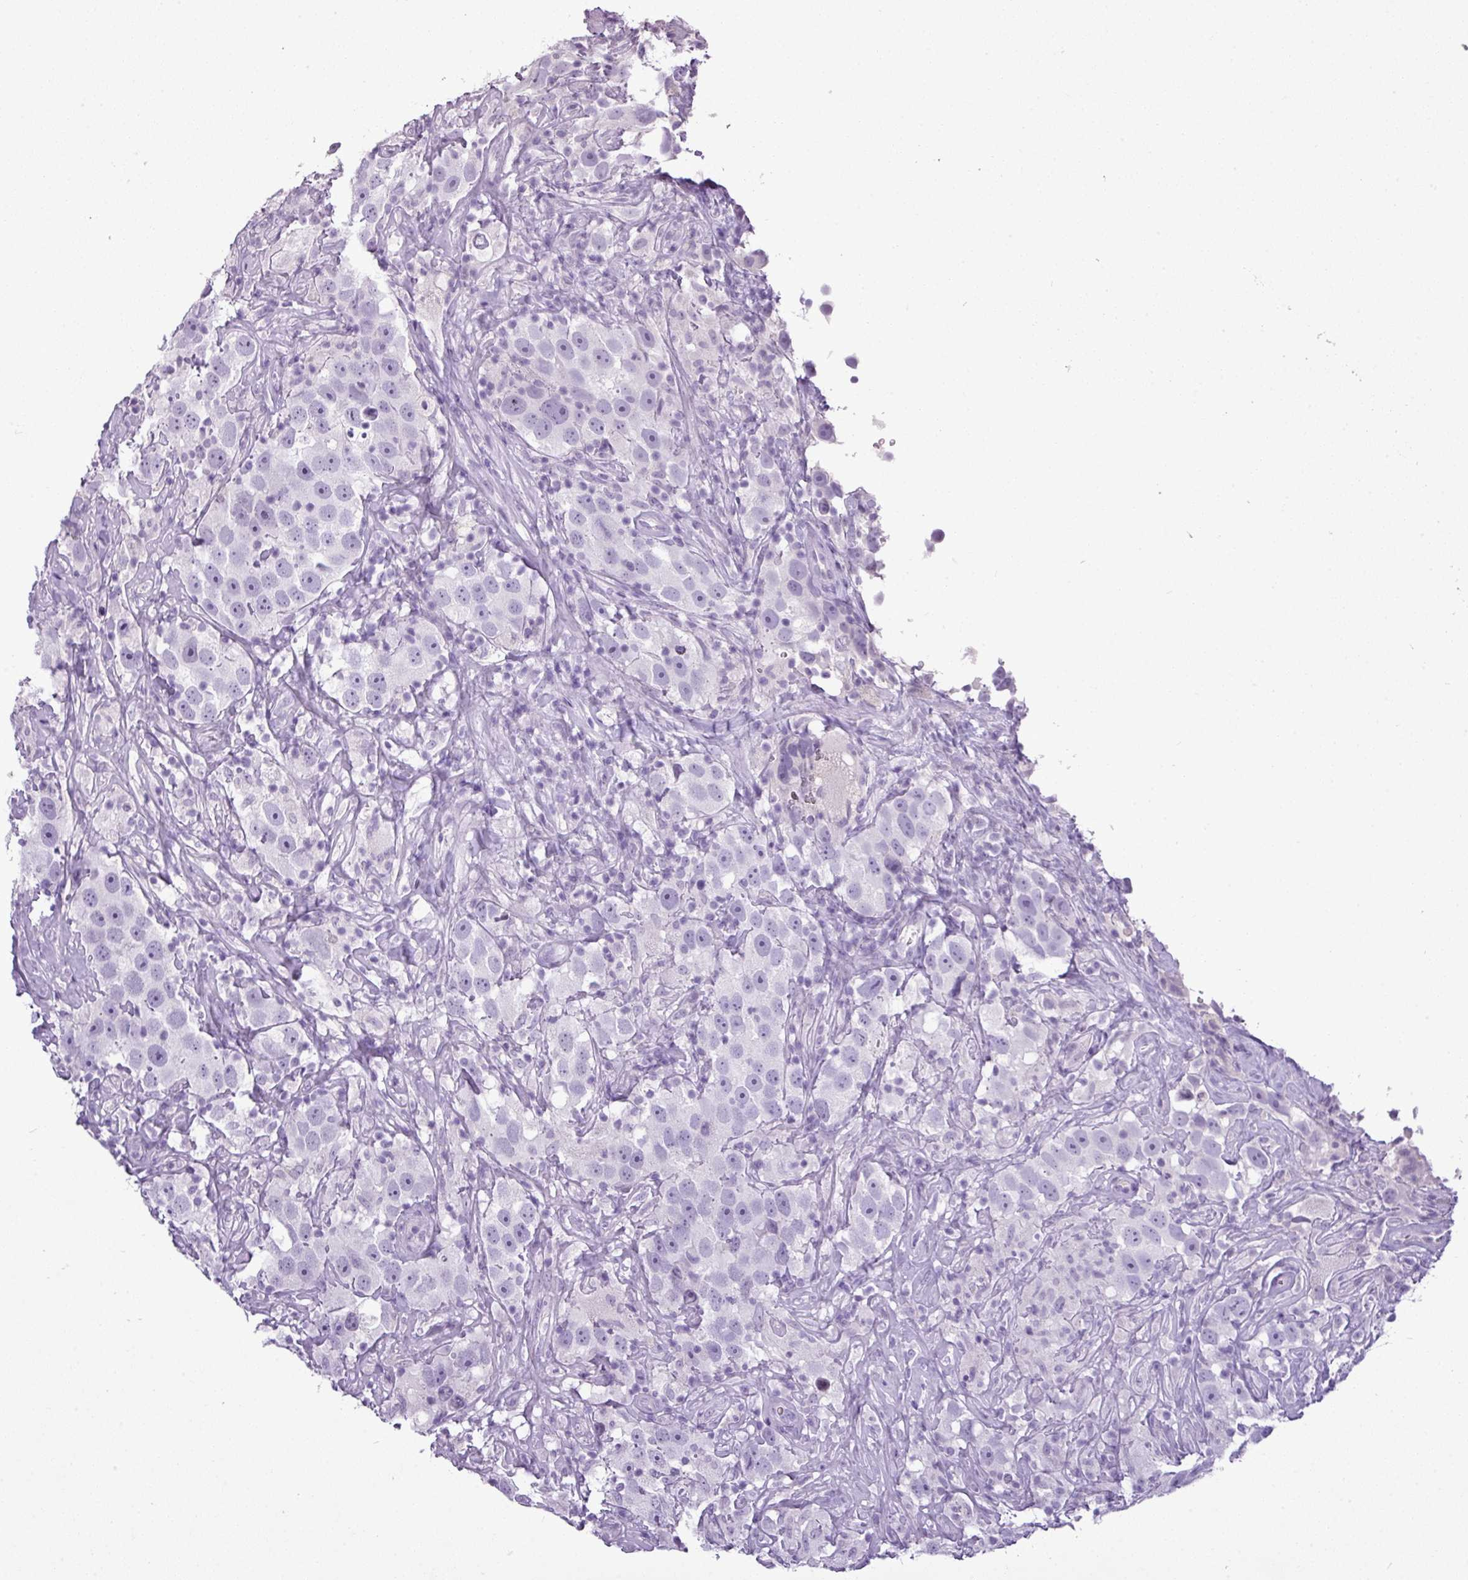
{"staining": {"intensity": "negative", "quantity": "none", "location": "none"}, "tissue": "testis cancer", "cell_type": "Tumor cells", "image_type": "cancer", "snomed": [{"axis": "morphology", "description": "Seminoma, NOS"}, {"axis": "topography", "description": "Testis"}], "caption": "Micrograph shows no protein positivity in tumor cells of testis cancer tissue.", "gene": "TMEM91", "patient": {"sex": "male", "age": 49}}